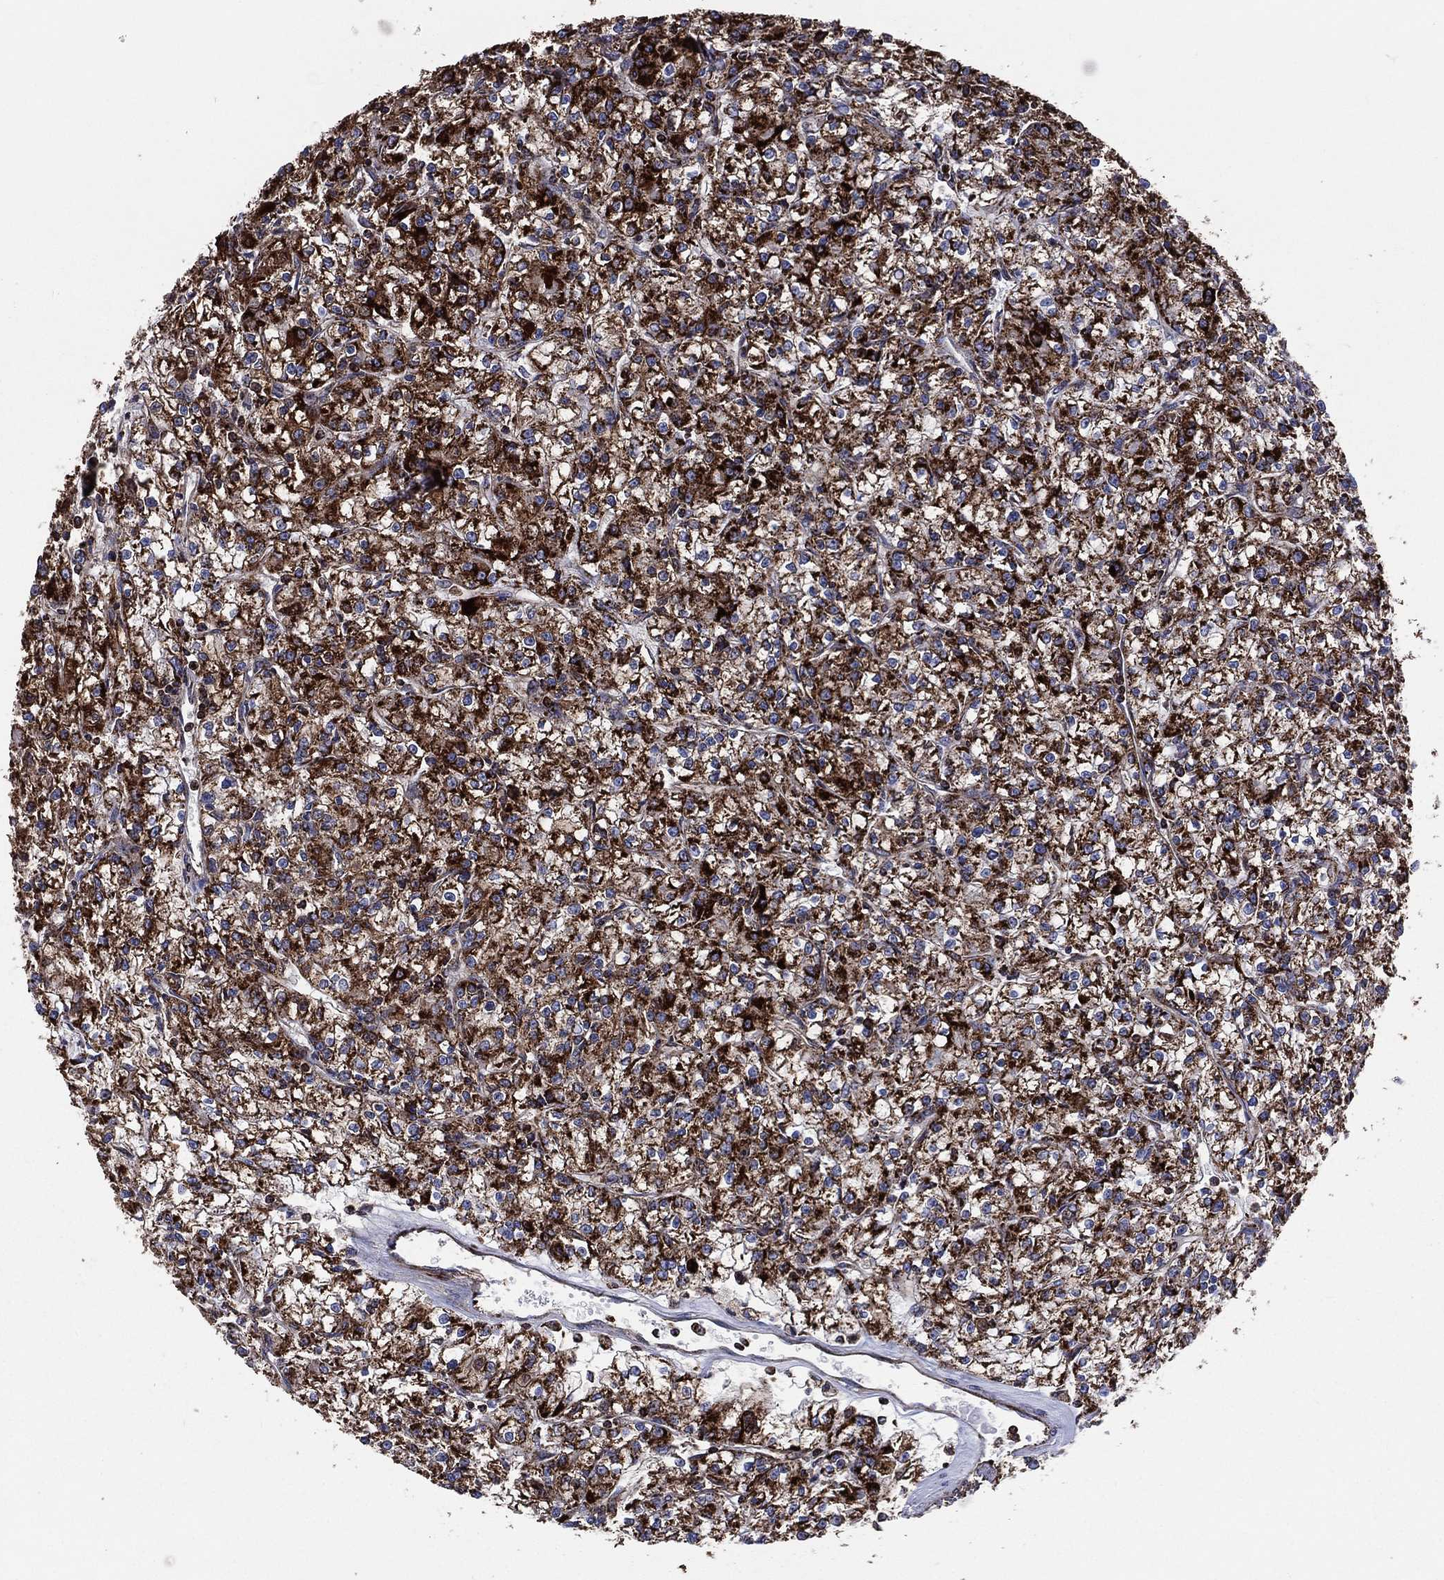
{"staining": {"intensity": "strong", "quantity": ">75%", "location": "cytoplasmic/membranous"}, "tissue": "renal cancer", "cell_type": "Tumor cells", "image_type": "cancer", "snomed": [{"axis": "morphology", "description": "Adenocarcinoma, NOS"}, {"axis": "topography", "description": "Kidney"}], "caption": "Protein staining by IHC displays strong cytoplasmic/membranous positivity in approximately >75% of tumor cells in renal cancer.", "gene": "ANKRD37", "patient": {"sex": "female", "age": 59}}